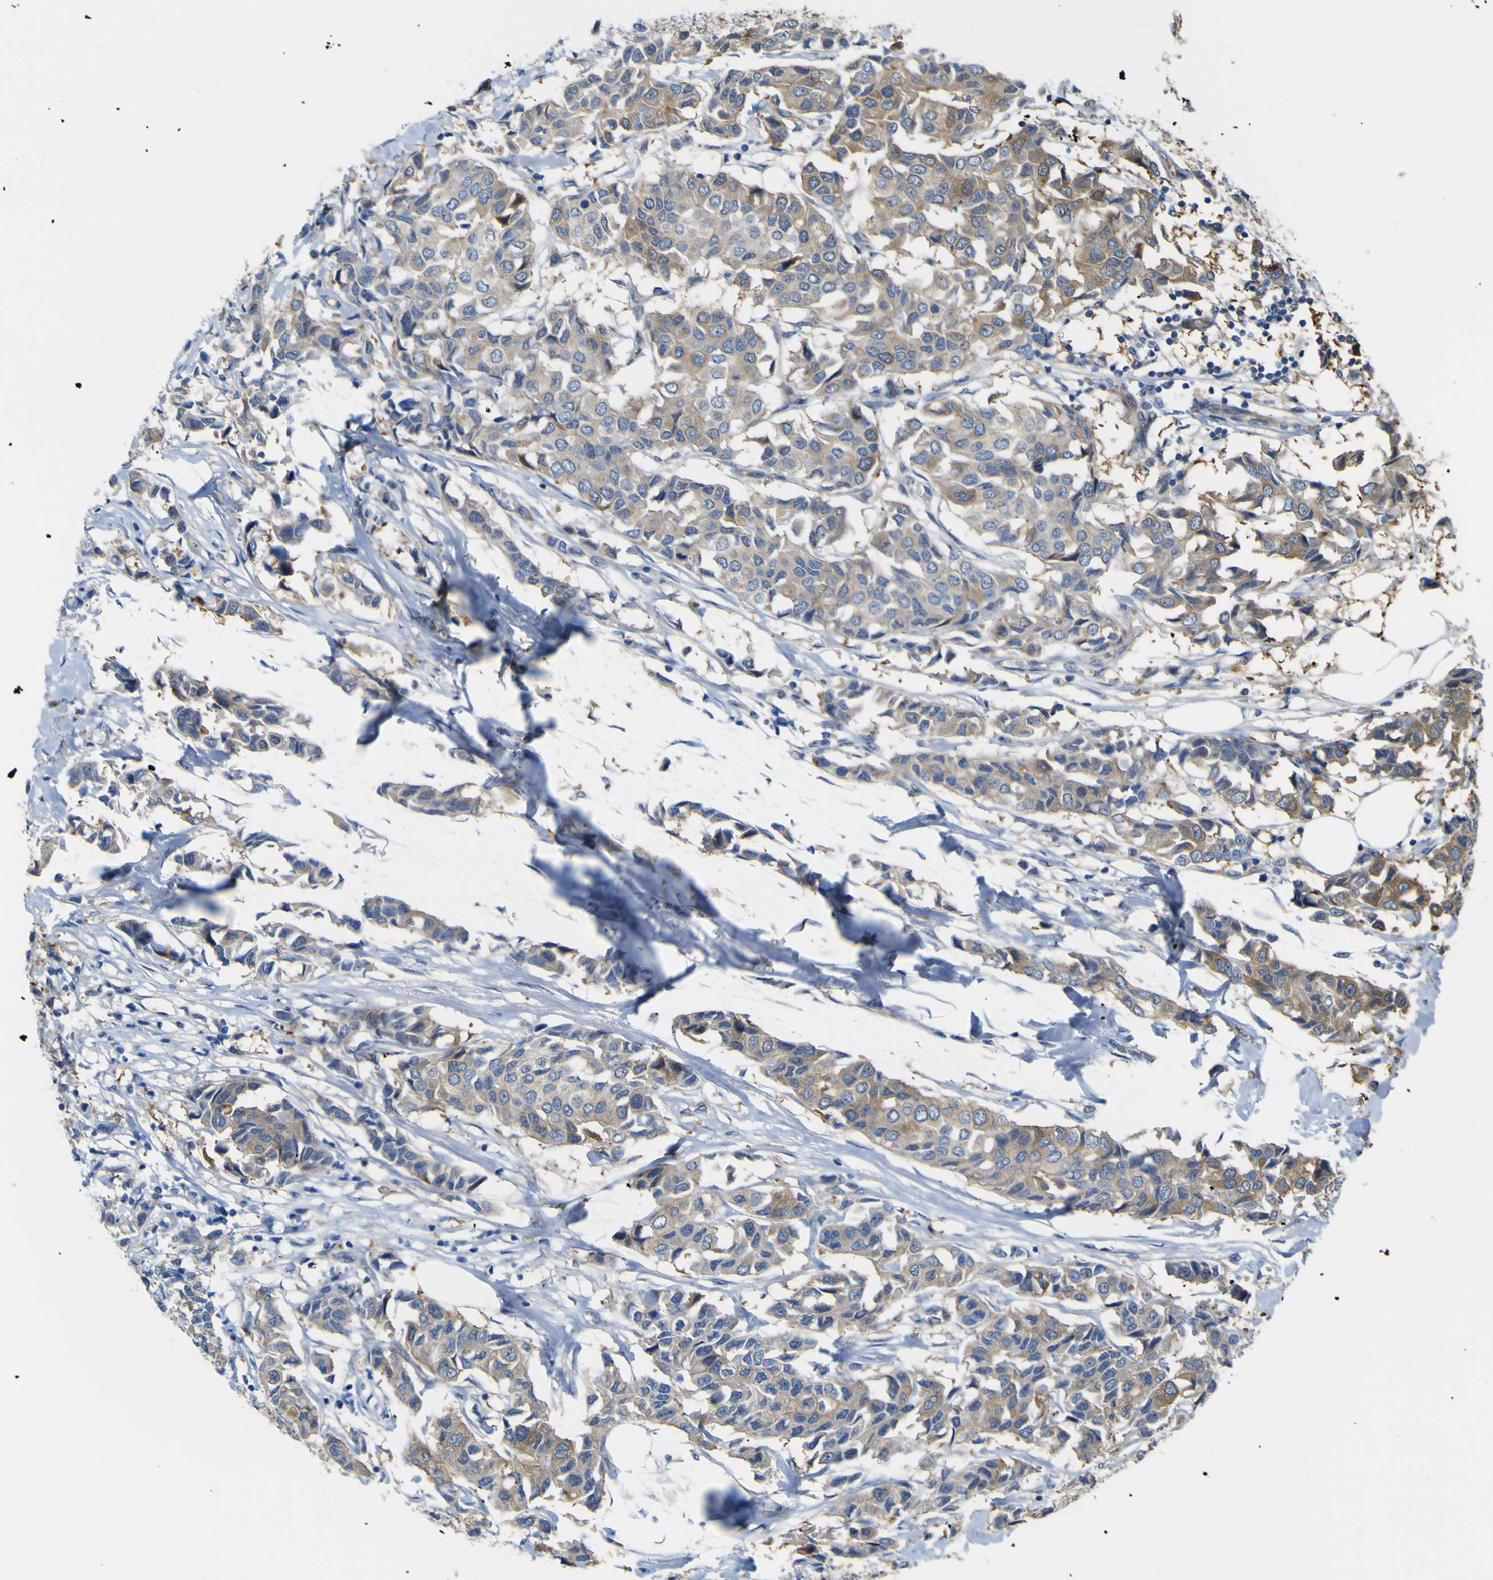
{"staining": {"intensity": "moderate", "quantity": ">75%", "location": "cytoplasmic/membranous"}, "tissue": "breast cancer", "cell_type": "Tumor cells", "image_type": "cancer", "snomed": [{"axis": "morphology", "description": "Duct carcinoma"}, {"axis": "topography", "description": "Breast"}], "caption": "Breast cancer (invasive ductal carcinoma) stained with a protein marker exhibits moderate staining in tumor cells.", "gene": "JPH1", "patient": {"sex": "female", "age": 80}}